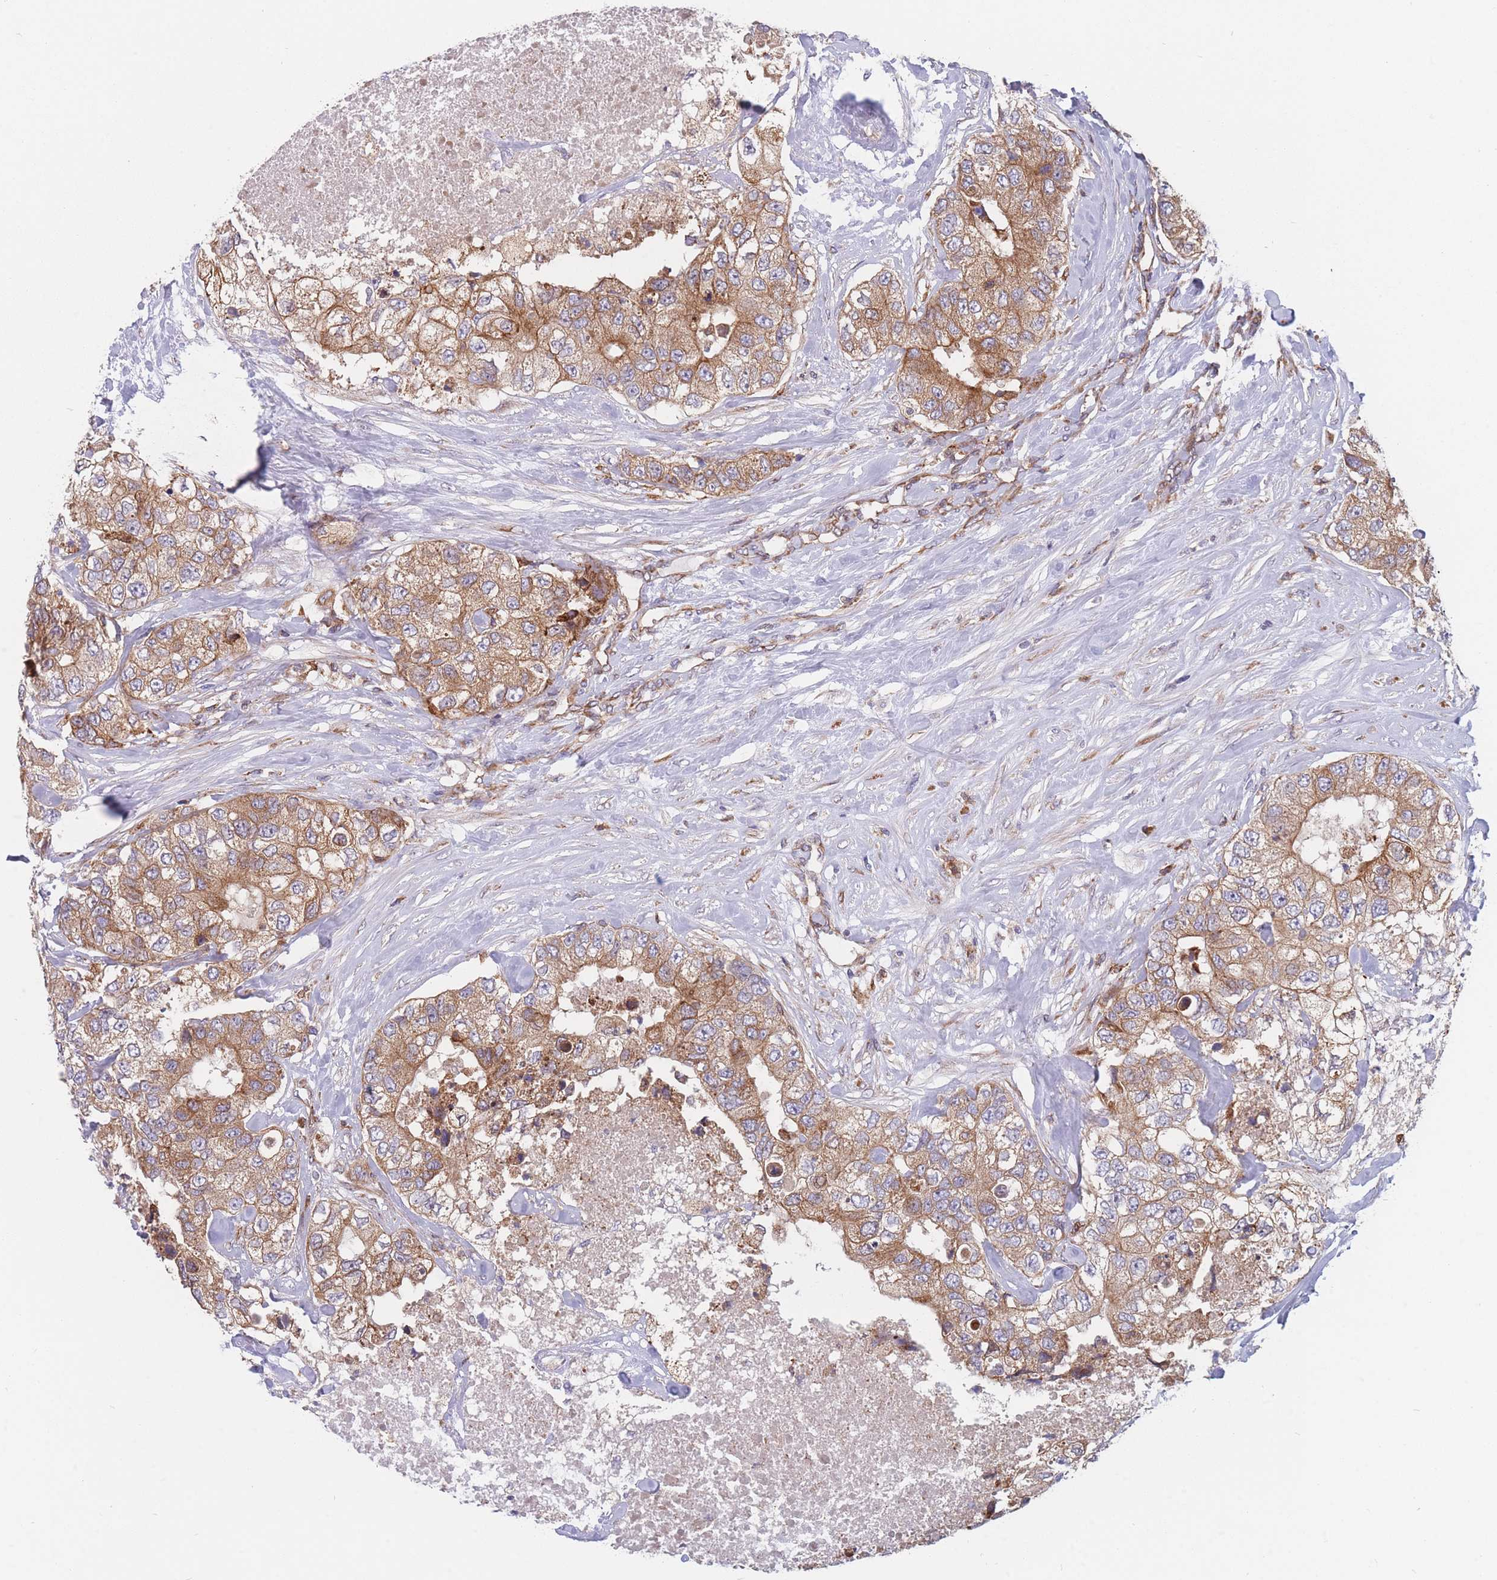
{"staining": {"intensity": "moderate", "quantity": ">75%", "location": "cytoplasmic/membranous"}, "tissue": "breast cancer", "cell_type": "Tumor cells", "image_type": "cancer", "snomed": [{"axis": "morphology", "description": "Duct carcinoma"}, {"axis": "topography", "description": "Breast"}], "caption": "This is an image of immunohistochemistry staining of invasive ductal carcinoma (breast), which shows moderate staining in the cytoplasmic/membranous of tumor cells.", "gene": "TMEM131L", "patient": {"sex": "female", "age": 62}}